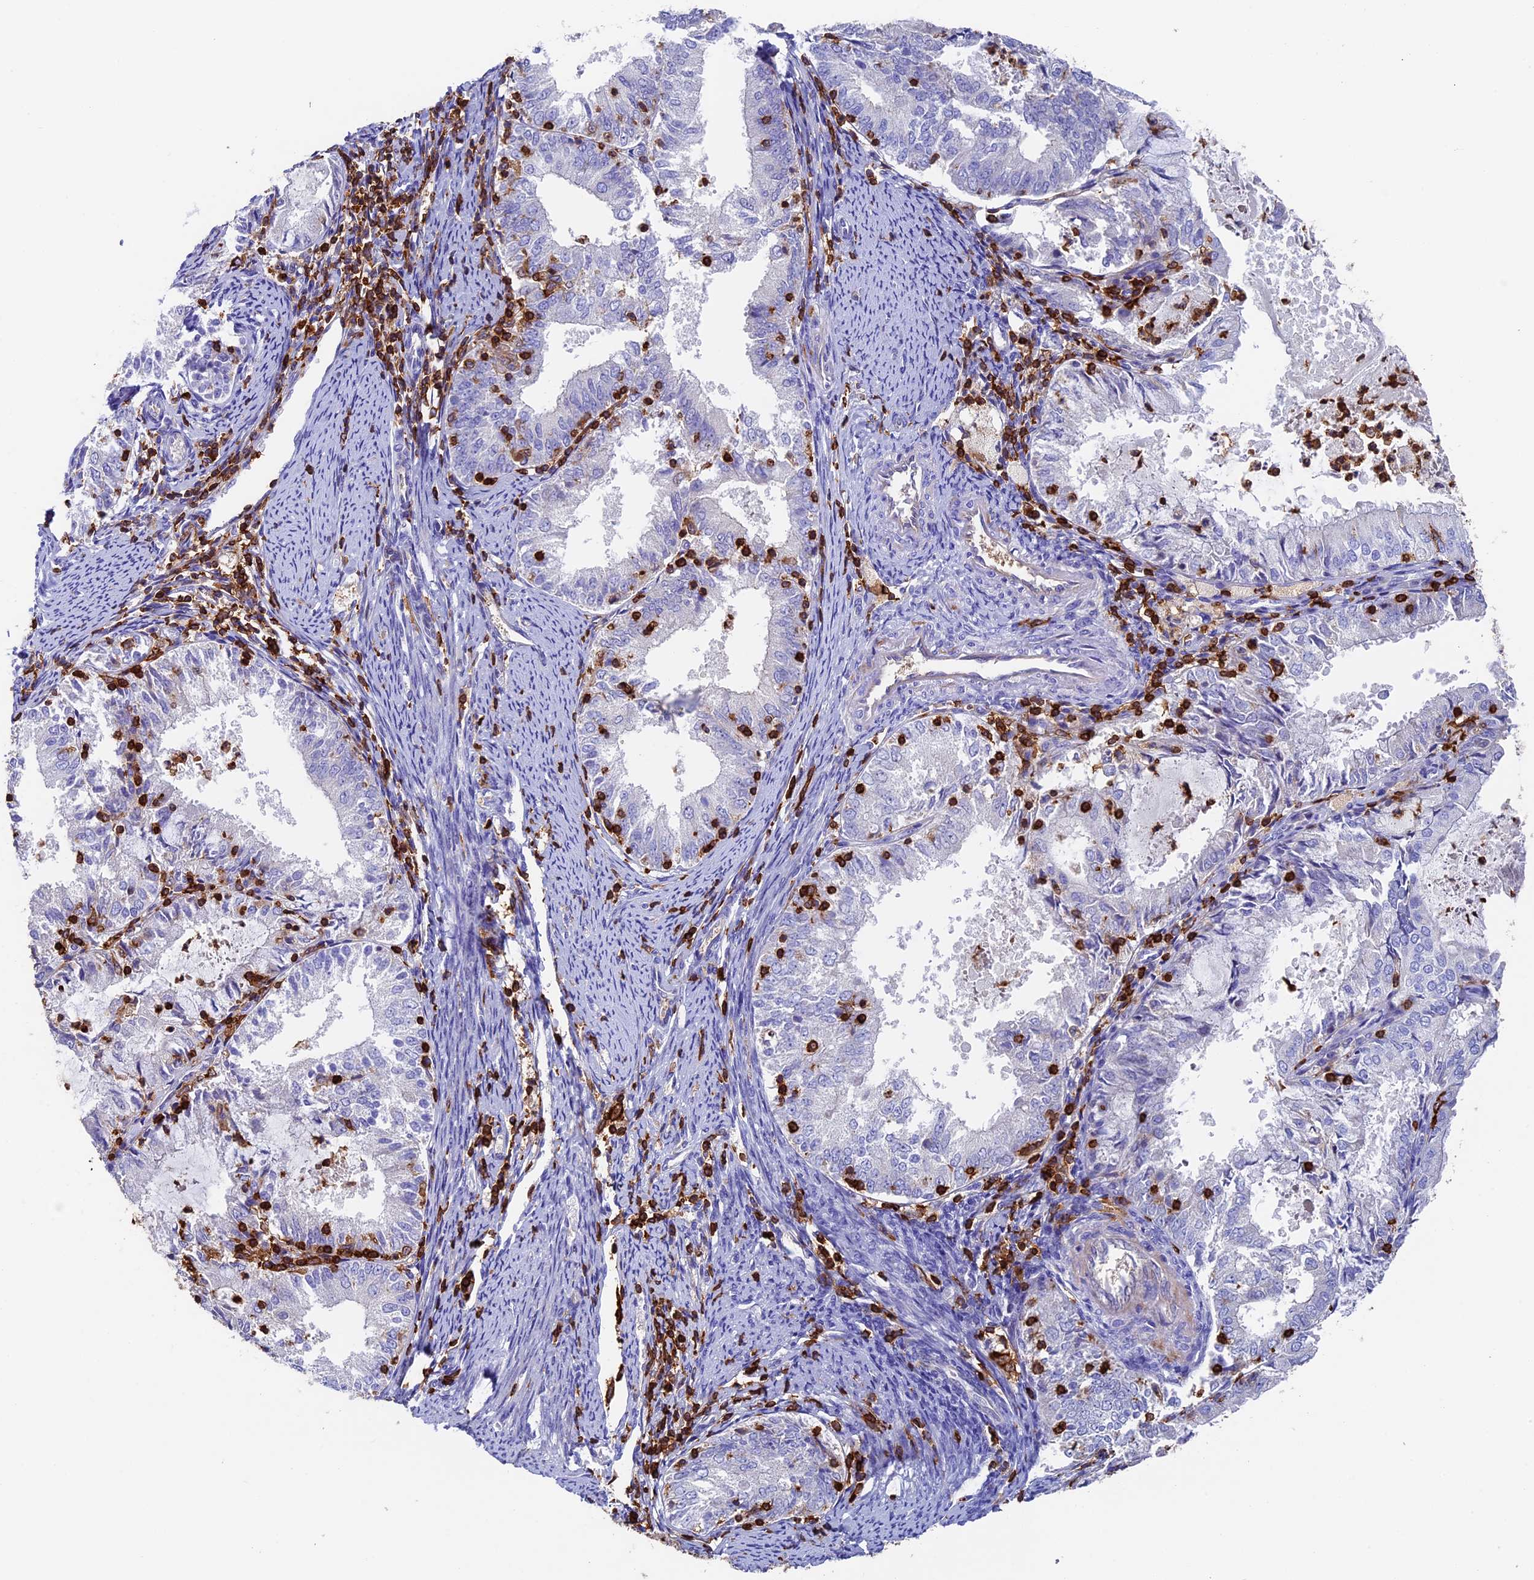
{"staining": {"intensity": "negative", "quantity": "none", "location": "none"}, "tissue": "endometrial cancer", "cell_type": "Tumor cells", "image_type": "cancer", "snomed": [{"axis": "morphology", "description": "Adenocarcinoma, NOS"}, {"axis": "topography", "description": "Endometrium"}], "caption": "Endometrial cancer (adenocarcinoma) was stained to show a protein in brown. There is no significant expression in tumor cells.", "gene": "ADAT1", "patient": {"sex": "female", "age": 57}}